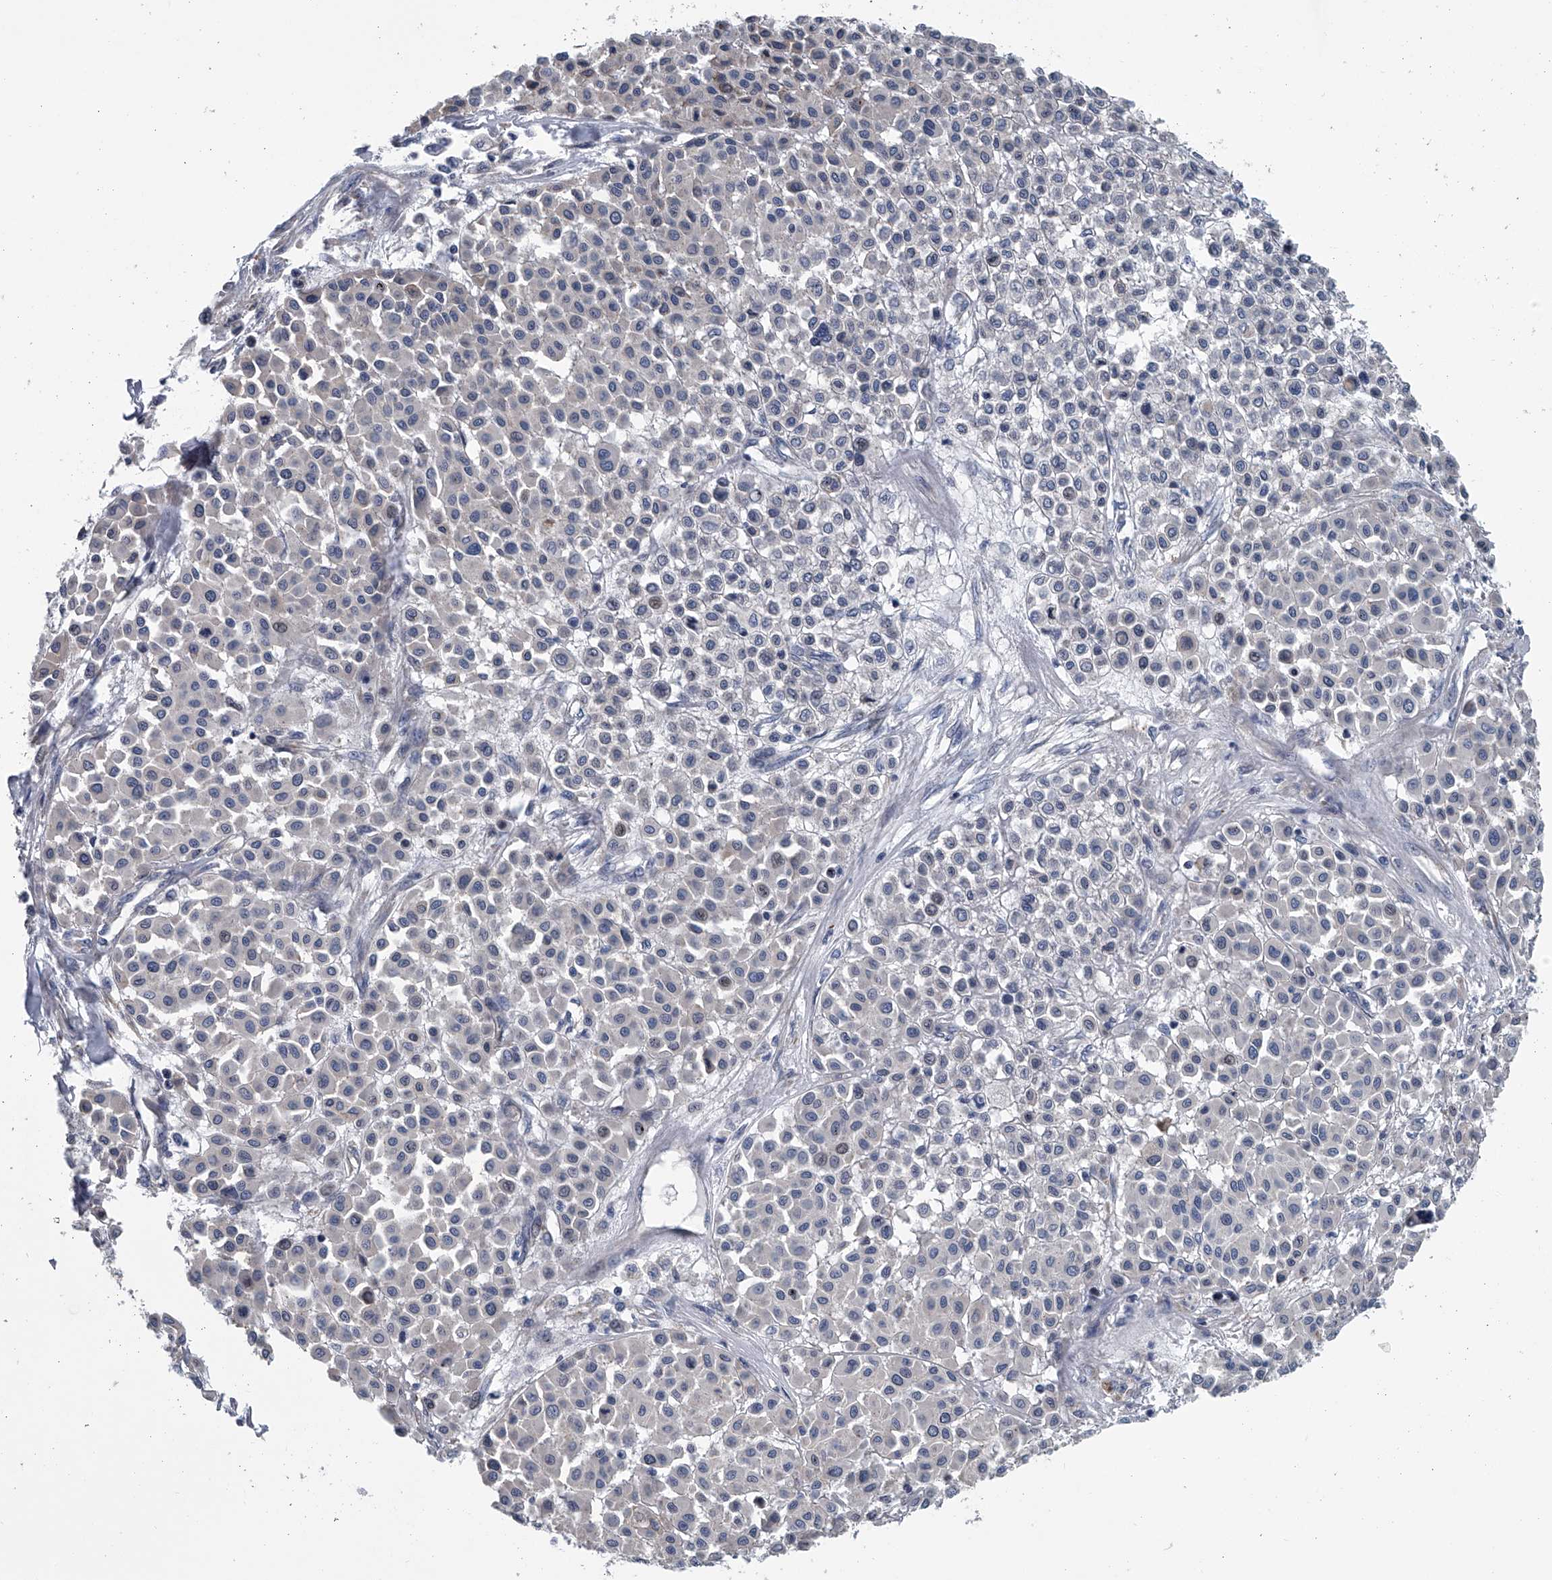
{"staining": {"intensity": "negative", "quantity": "none", "location": "none"}, "tissue": "melanoma", "cell_type": "Tumor cells", "image_type": "cancer", "snomed": [{"axis": "morphology", "description": "Malignant melanoma, Metastatic site"}, {"axis": "topography", "description": "Soft tissue"}], "caption": "Immunohistochemistry histopathology image of melanoma stained for a protein (brown), which shows no staining in tumor cells. Brightfield microscopy of IHC stained with DAB (3,3'-diaminobenzidine) (brown) and hematoxylin (blue), captured at high magnification.", "gene": "ABCG1", "patient": {"sex": "male", "age": 41}}